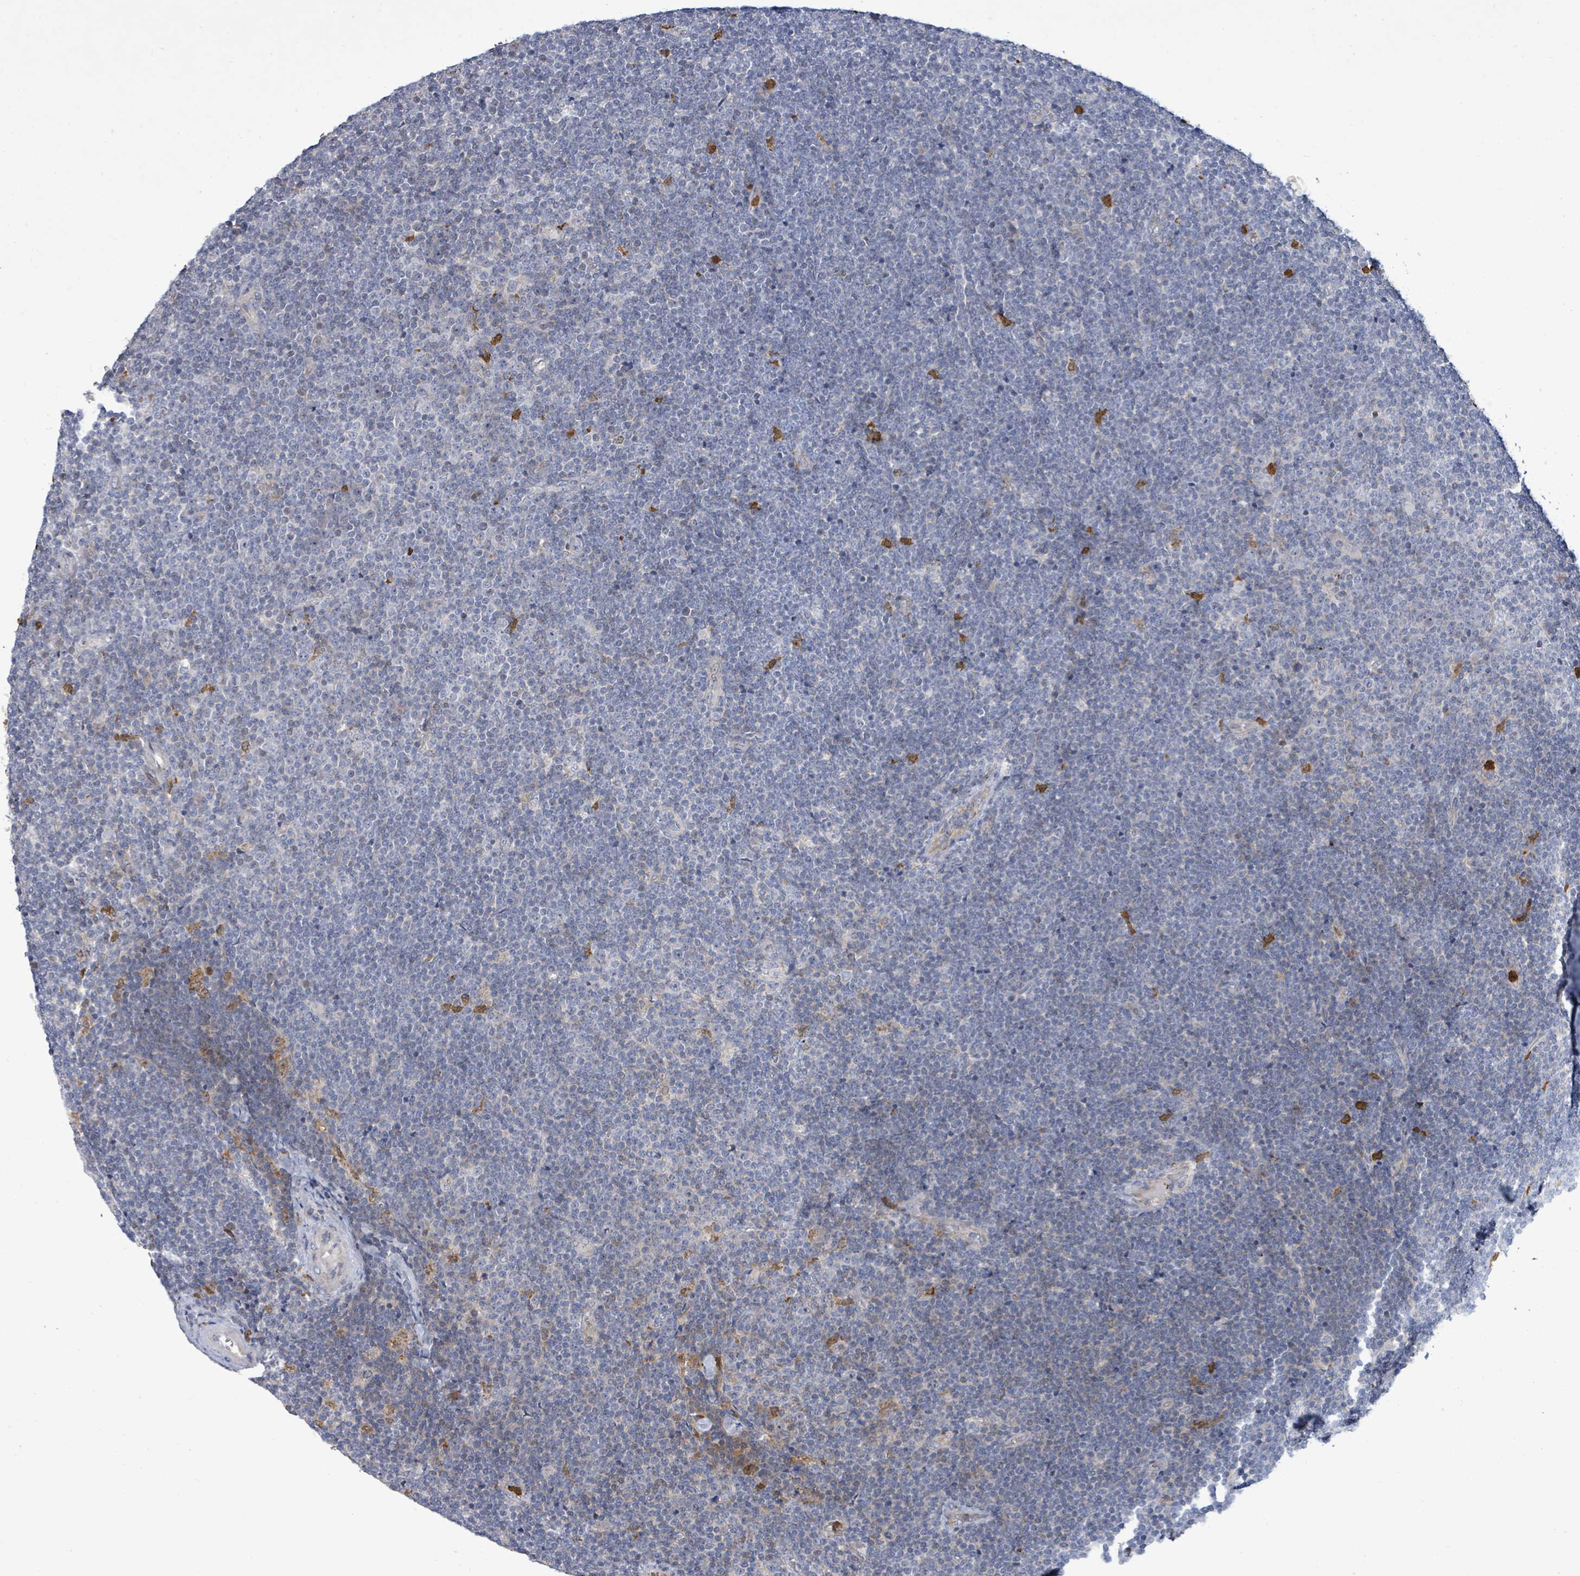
{"staining": {"intensity": "negative", "quantity": "none", "location": "none"}, "tissue": "lymphoma", "cell_type": "Tumor cells", "image_type": "cancer", "snomed": [{"axis": "morphology", "description": "Malignant lymphoma, non-Hodgkin's type, Low grade"}, {"axis": "topography", "description": "Lymph node"}], "caption": "Tumor cells show no significant protein staining in low-grade malignant lymphoma, non-Hodgkin's type.", "gene": "FAM210A", "patient": {"sex": "male", "age": 48}}